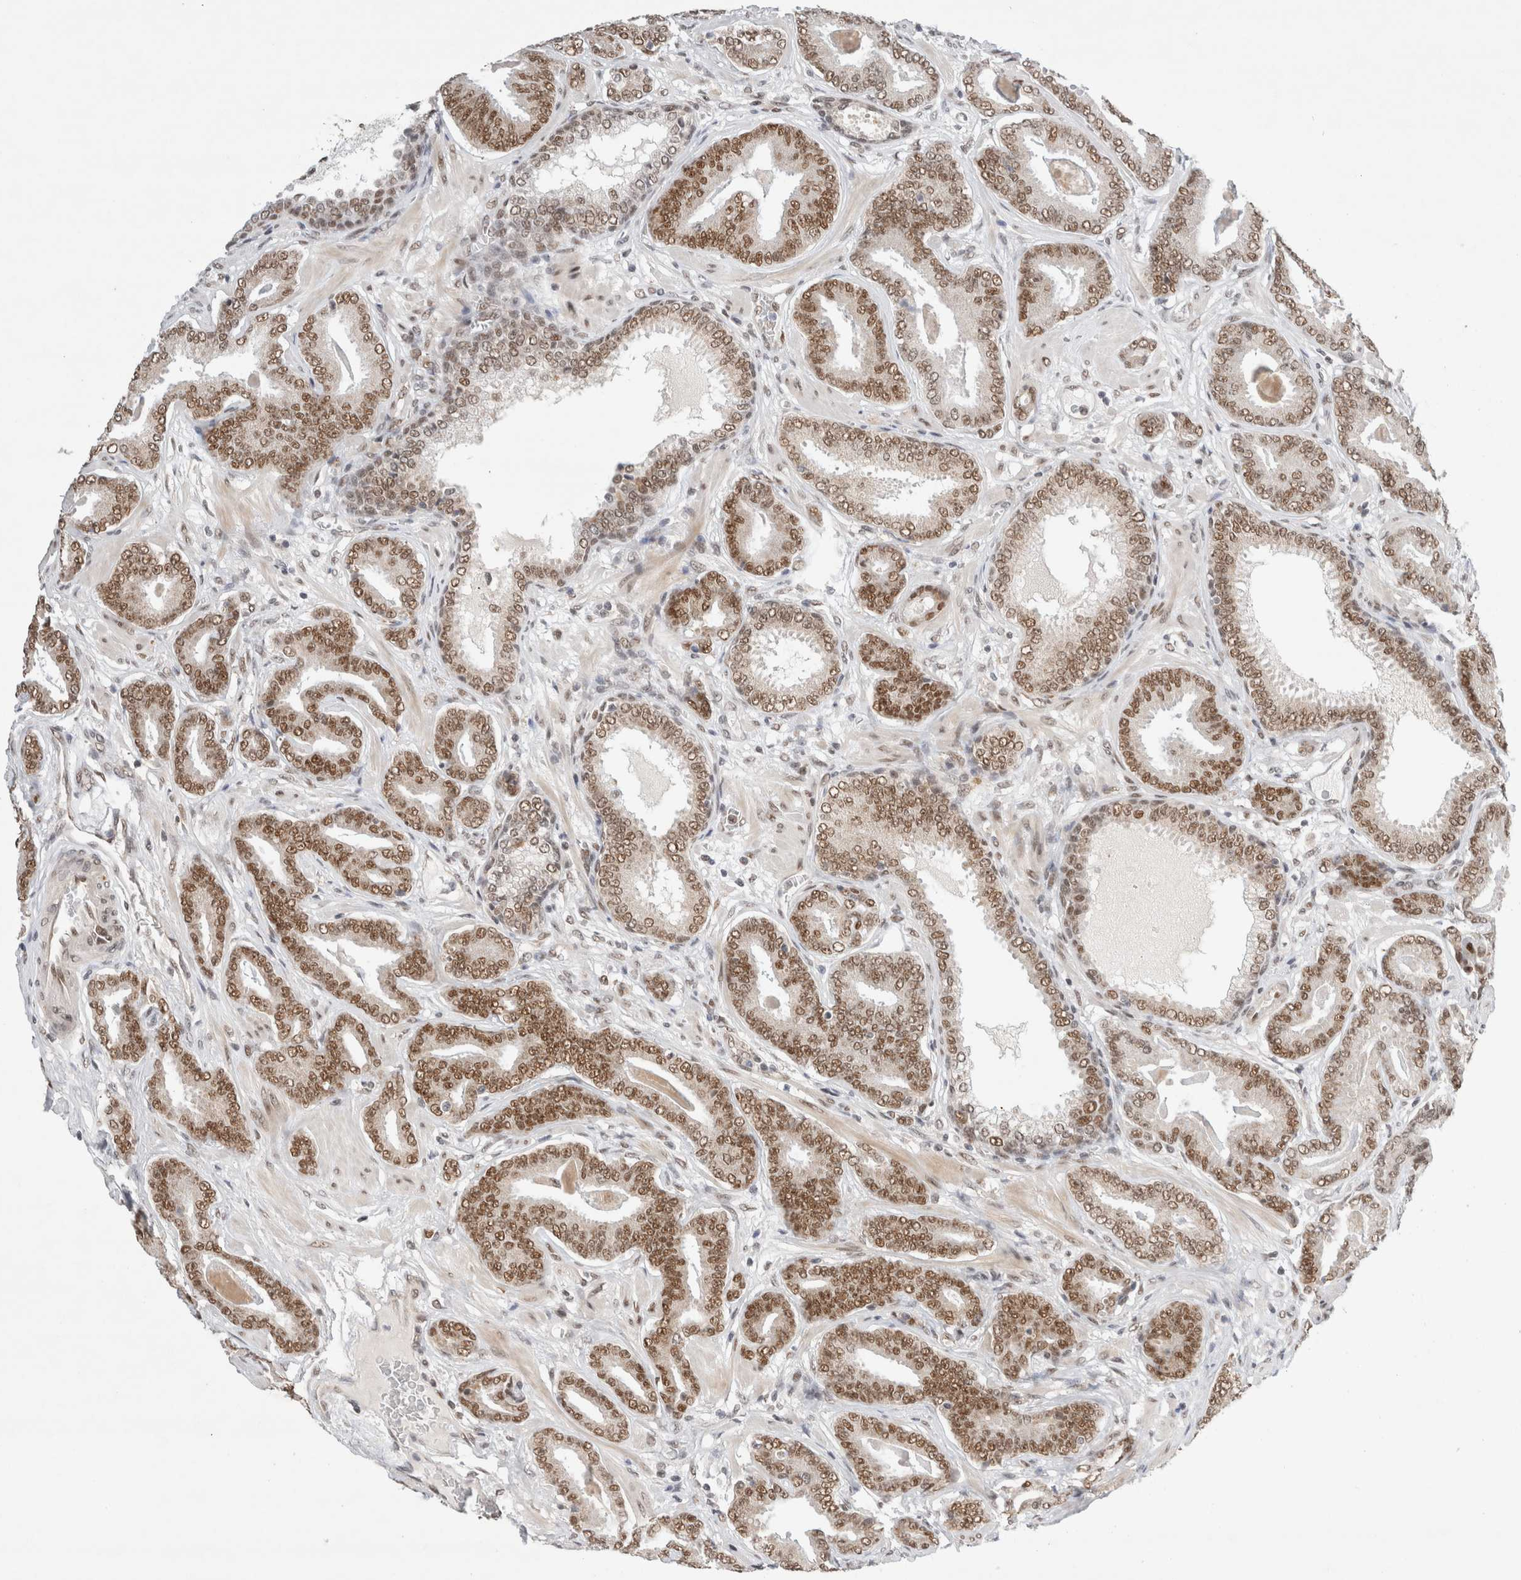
{"staining": {"intensity": "moderate", "quantity": ">75%", "location": "nuclear"}, "tissue": "prostate cancer", "cell_type": "Tumor cells", "image_type": "cancer", "snomed": [{"axis": "morphology", "description": "Adenocarcinoma, Low grade"}, {"axis": "topography", "description": "Prostate"}], "caption": "High-magnification brightfield microscopy of prostate cancer stained with DAB (brown) and counterstained with hematoxylin (blue). tumor cells exhibit moderate nuclear expression is seen in approximately>75% of cells.", "gene": "GTF2I", "patient": {"sex": "male", "age": 62}}